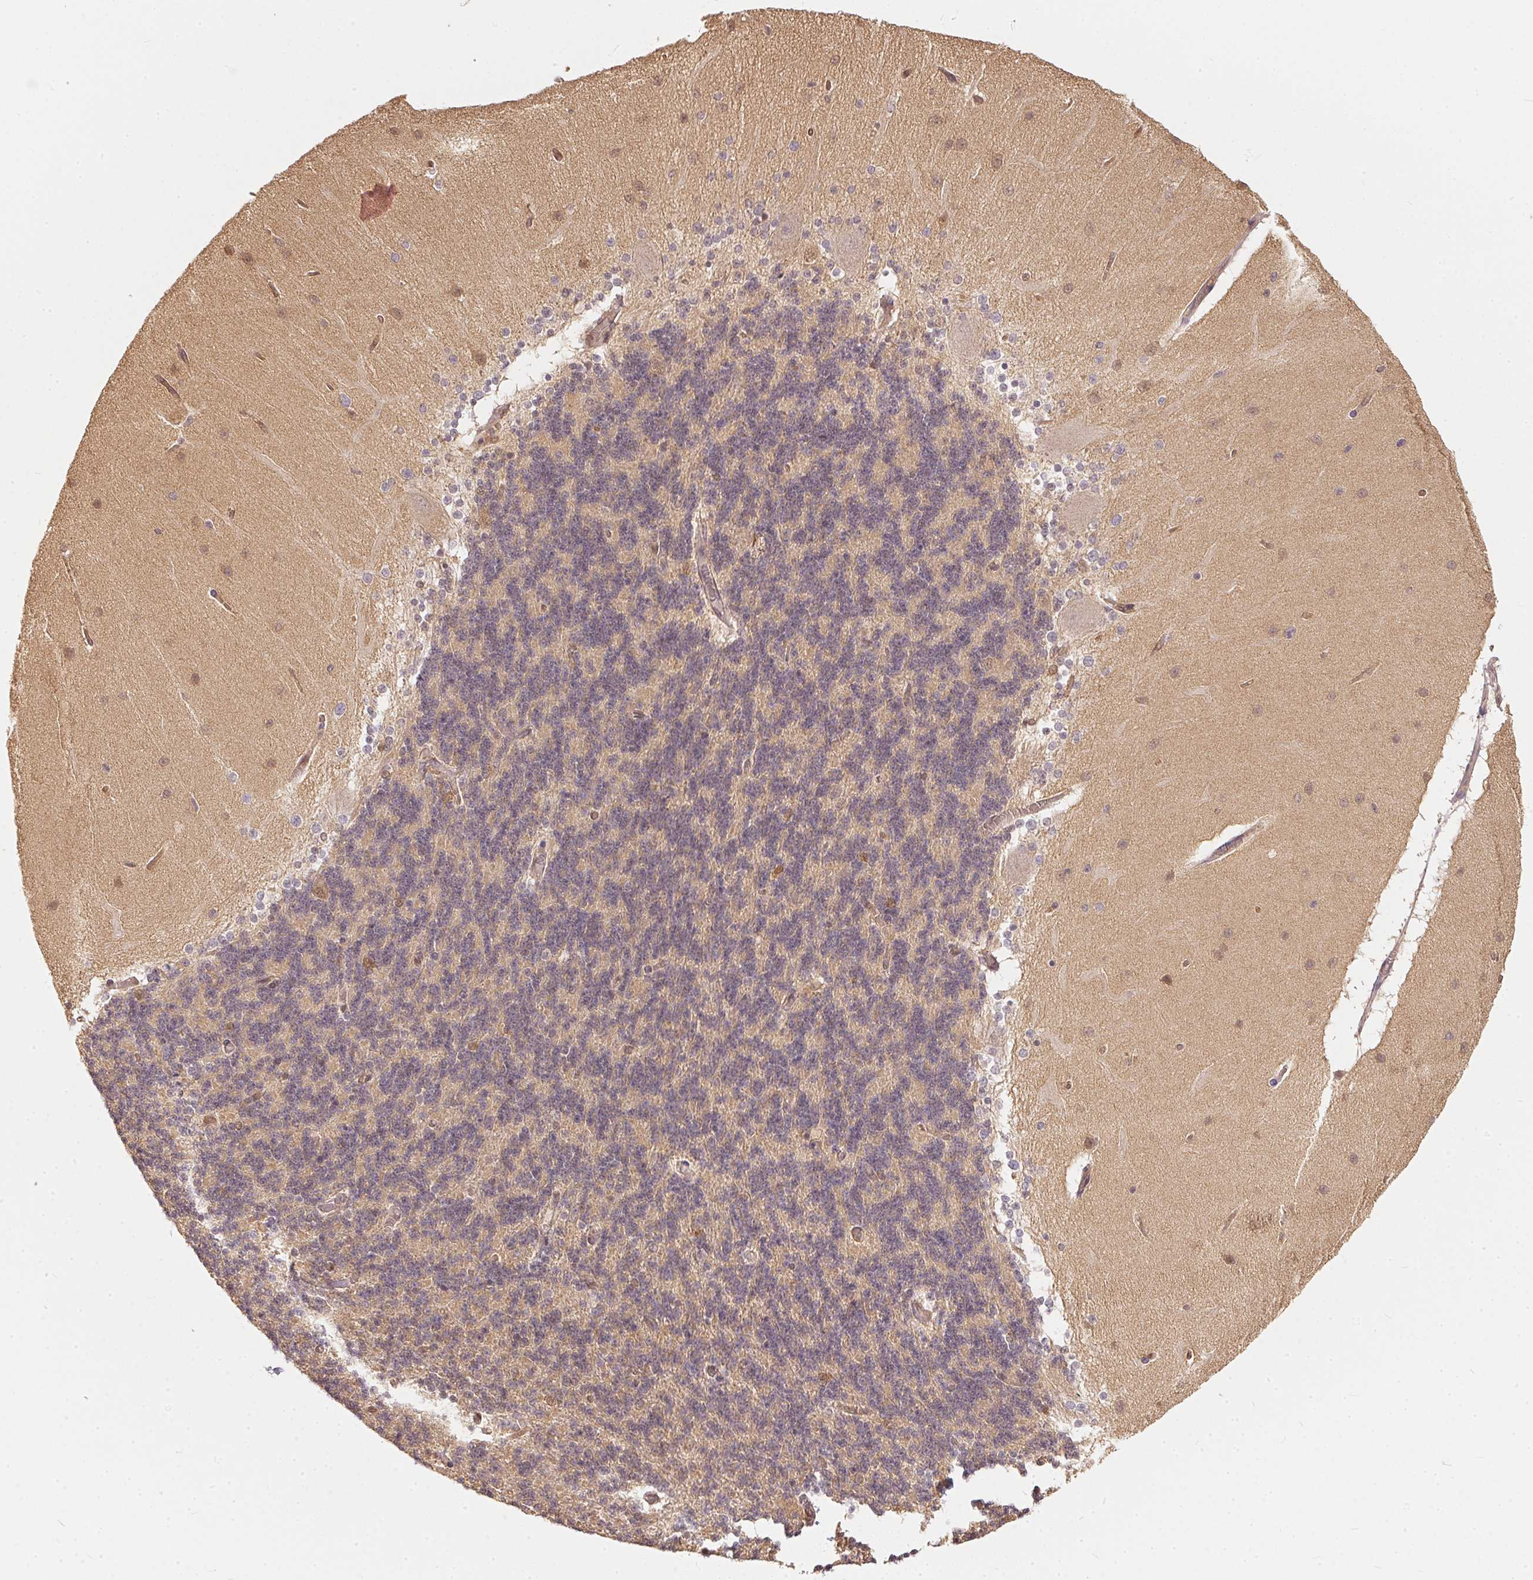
{"staining": {"intensity": "weak", "quantity": "<25%", "location": "cytoplasmic/membranous"}, "tissue": "cerebellum", "cell_type": "Cells in granular layer", "image_type": "normal", "snomed": [{"axis": "morphology", "description": "Normal tissue, NOS"}, {"axis": "topography", "description": "Cerebellum"}], "caption": "Immunohistochemistry (IHC) photomicrograph of normal human cerebellum stained for a protein (brown), which shows no positivity in cells in granular layer.", "gene": "BLMH", "patient": {"sex": "female", "age": 54}}